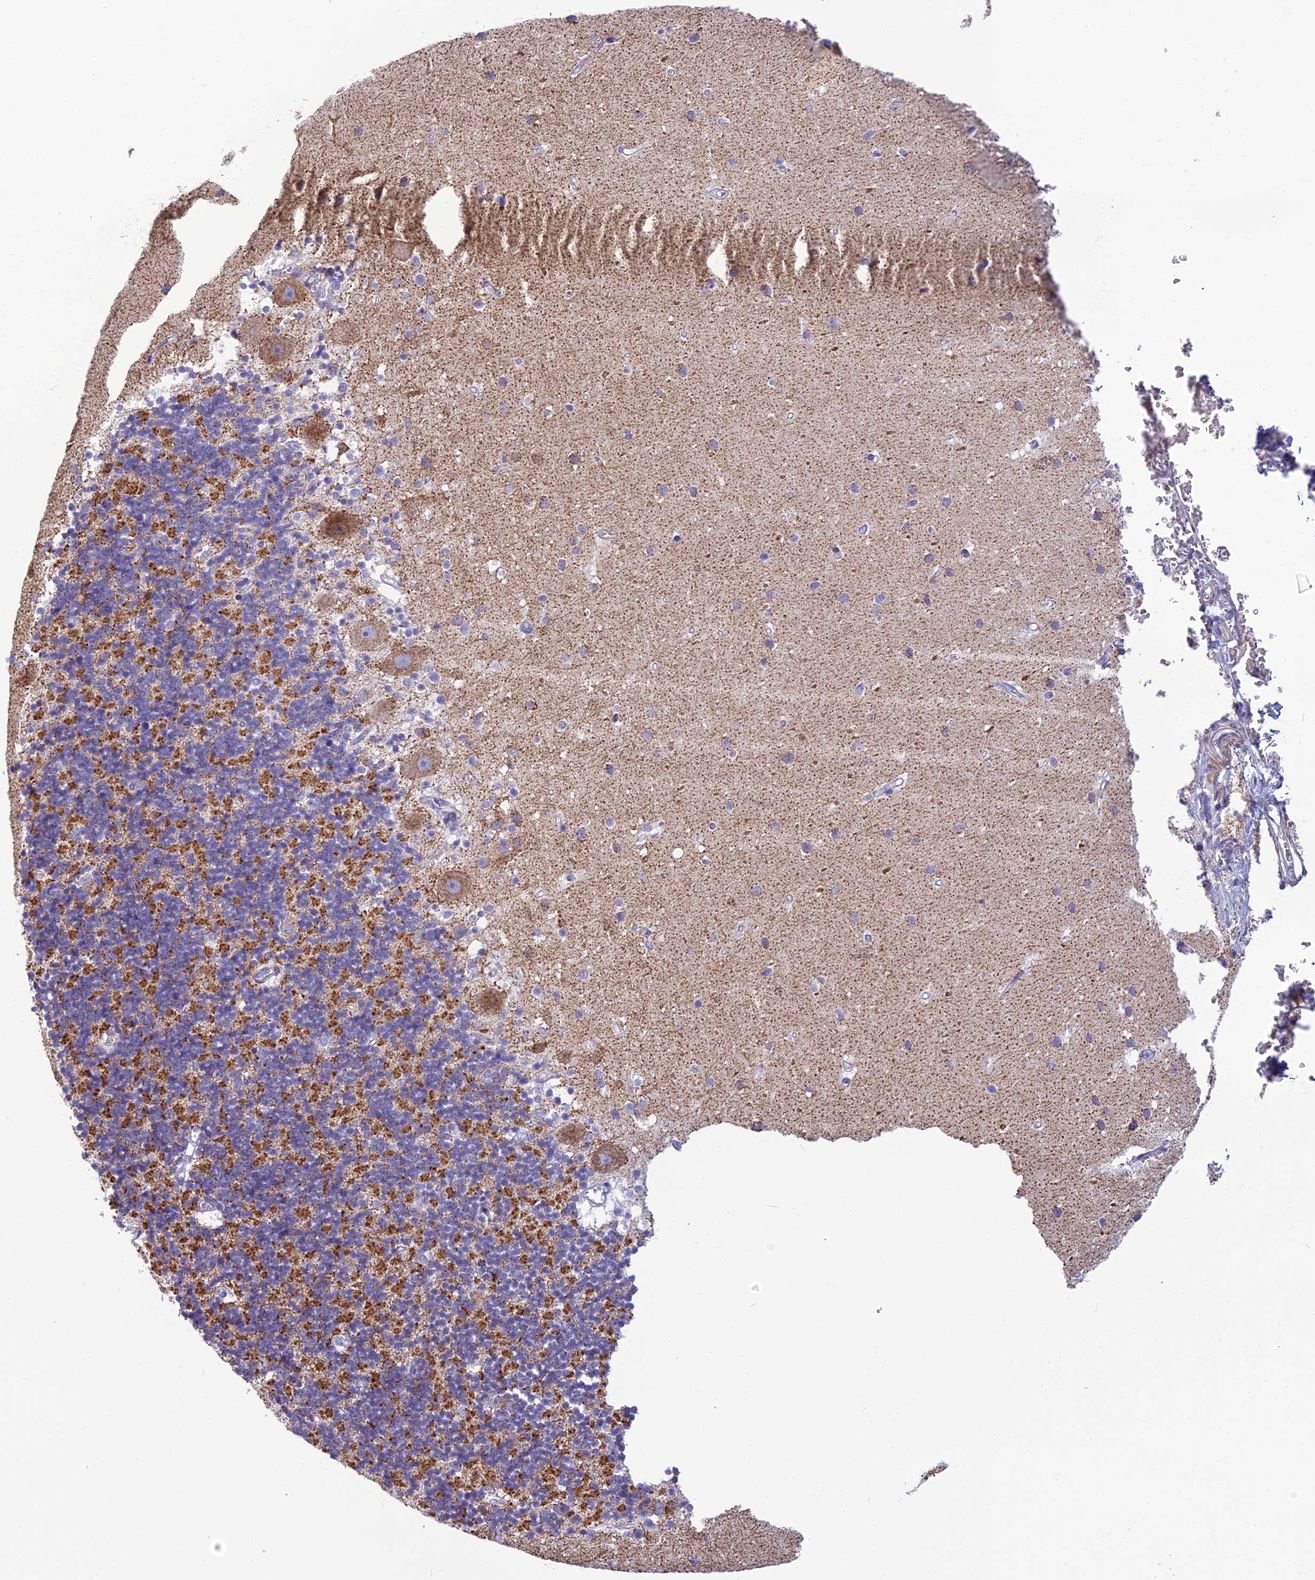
{"staining": {"intensity": "moderate", "quantity": "25%-75%", "location": "cytoplasmic/membranous"}, "tissue": "cerebellum", "cell_type": "Cells in granular layer", "image_type": "normal", "snomed": [{"axis": "morphology", "description": "Normal tissue, NOS"}, {"axis": "topography", "description": "Cerebellum"}], "caption": "Immunohistochemistry staining of benign cerebellum, which reveals medium levels of moderate cytoplasmic/membranous expression in approximately 25%-75% of cells in granular layer indicating moderate cytoplasmic/membranous protein positivity. The staining was performed using DAB (3,3'-diaminobenzidine) (brown) for protein detection and nuclei were counterstained in hematoxylin (blue).", "gene": "POMGNT1", "patient": {"sex": "male", "age": 54}}